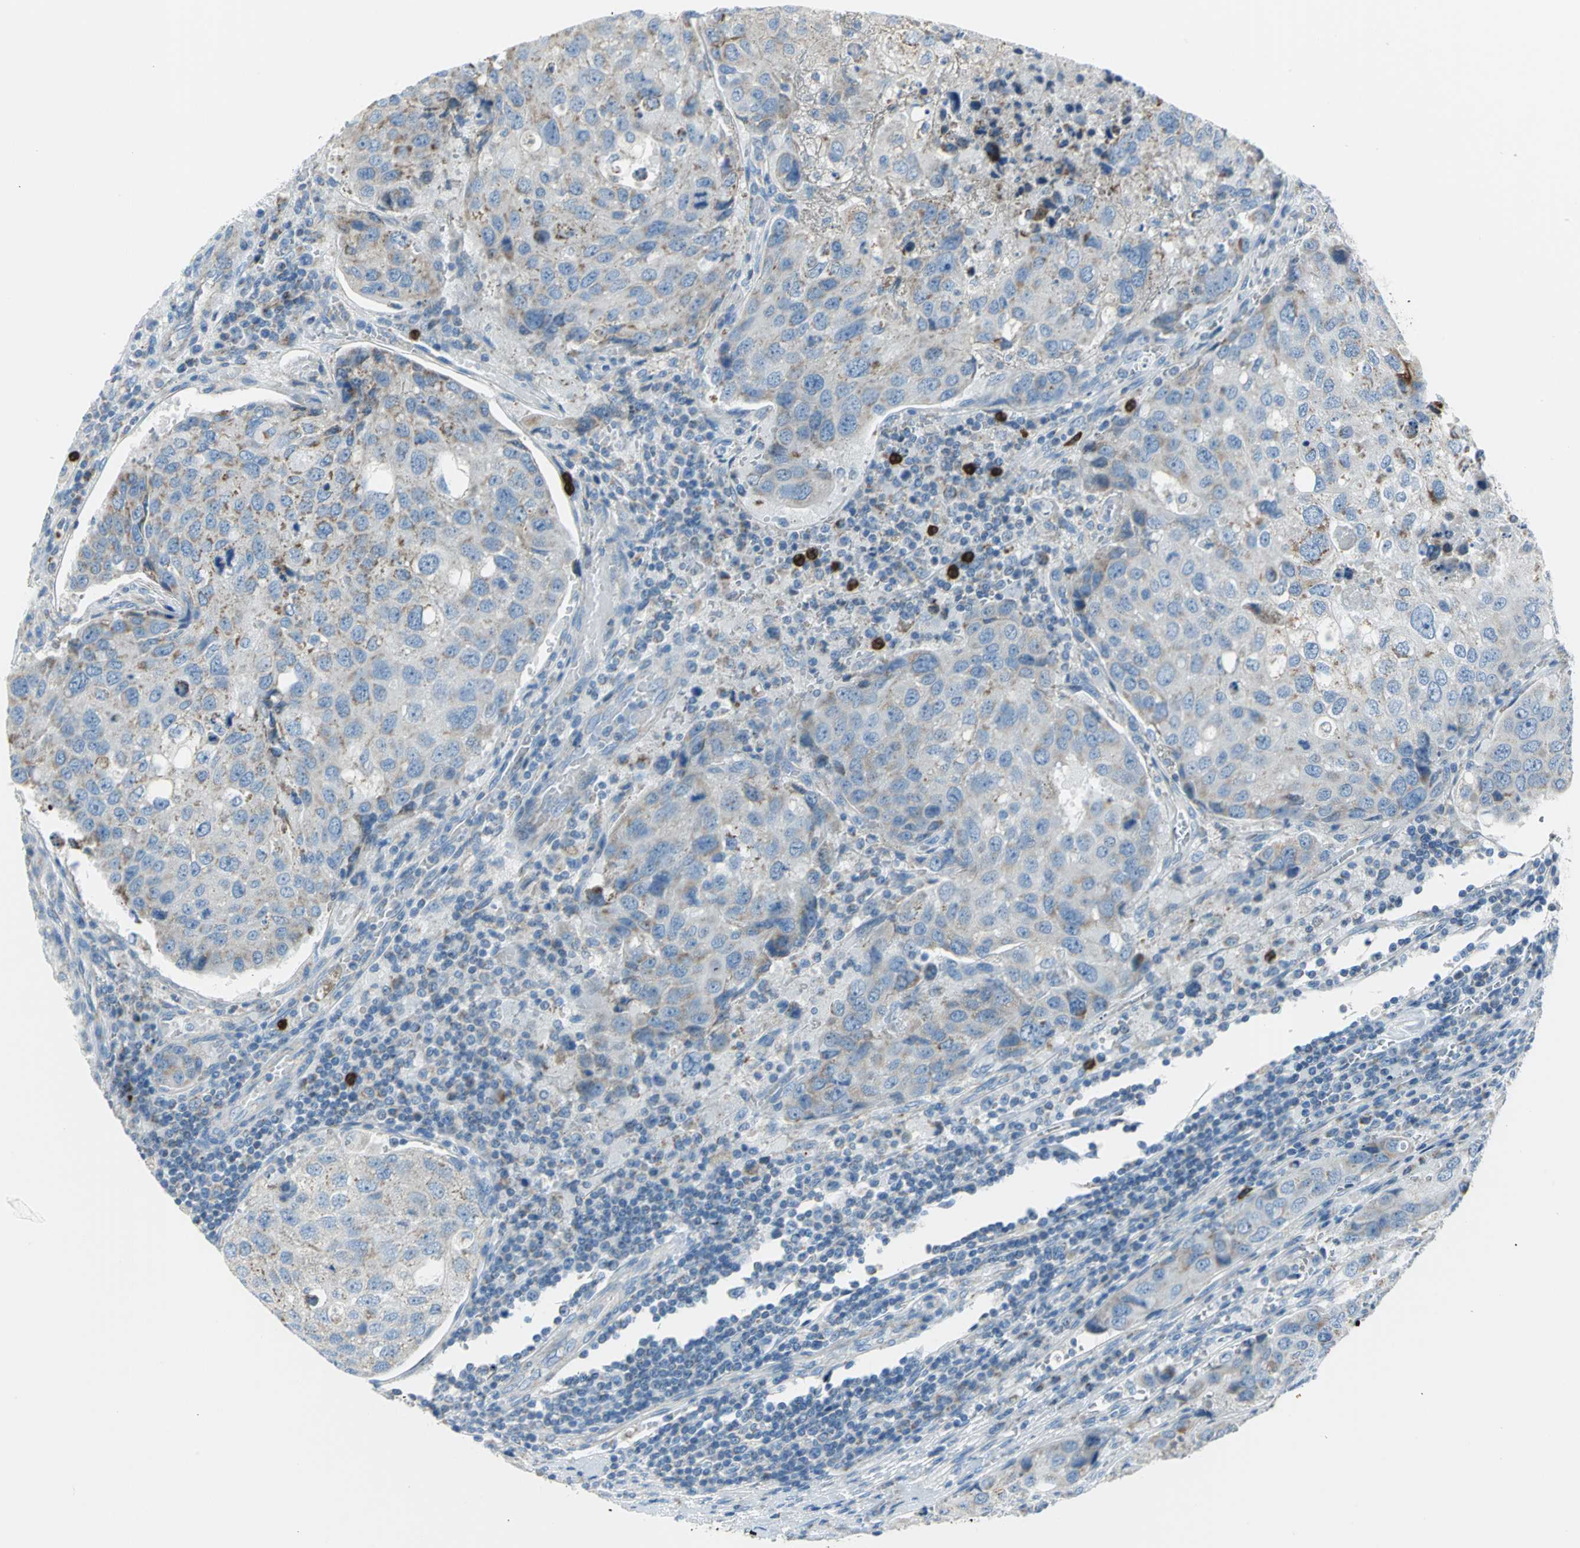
{"staining": {"intensity": "moderate", "quantity": ">75%", "location": "cytoplasmic/membranous"}, "tissue": "urothelial cancer", "cell_type": "Tumor cells", "image_type": "cancer", "snomed": [{"axis": "morphology", "description": "Urothelial carcinoma, High grade"}, {"axis": "topography", "description": "Lymph node"}, {"axis": "topography", "description": "Urinary bladder"}], "caption": "The histopathology image displays staining of urothelial cancer, revealing moderate cytoplasmic/membranous protein positivity (brown color) within tumor cells.", "gene": "ALOX15", "patient": {"sex": "male", "age": 51}}